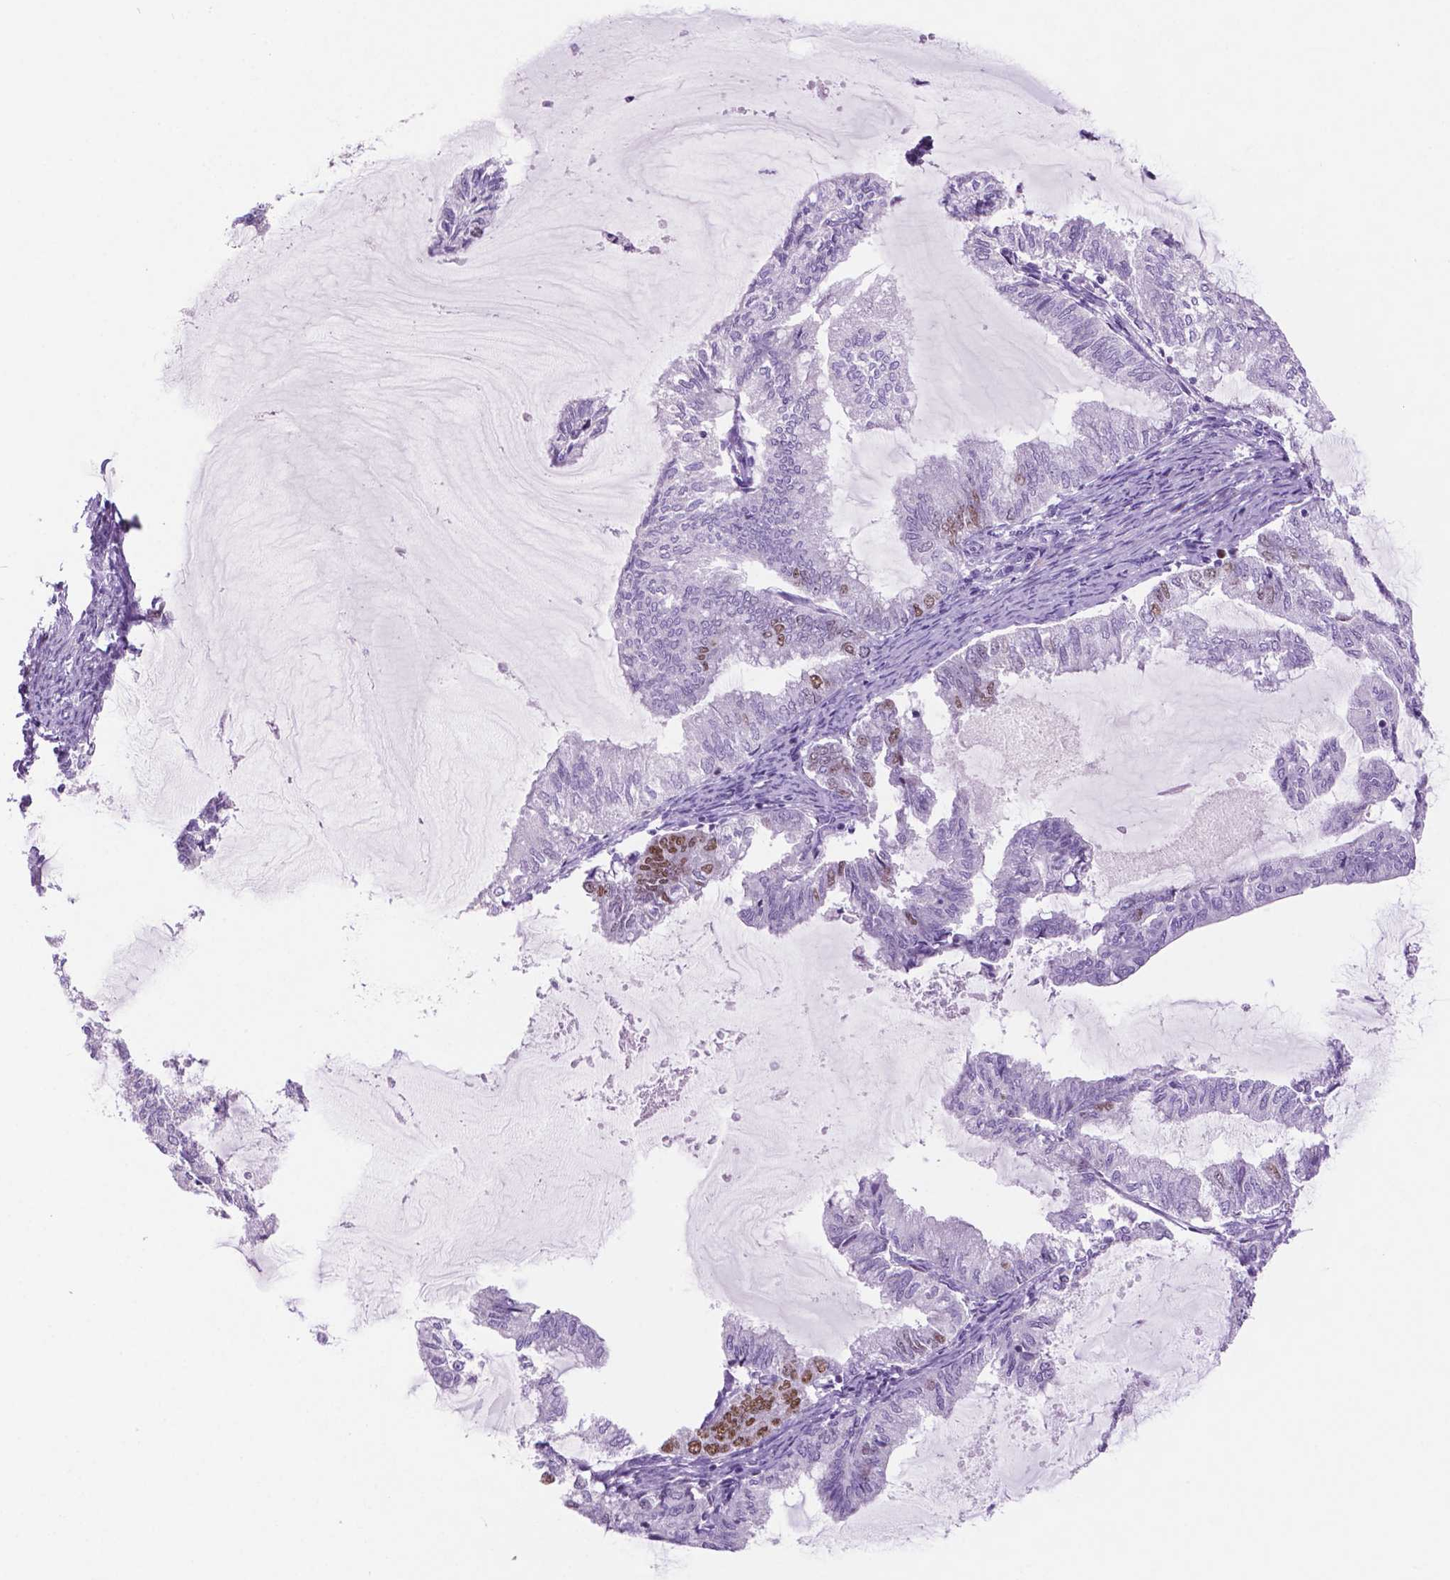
{"staining": {"intensity": "moderate", "quantity": "<25%", "location": "nuclear"}, "tissue": "endometrial cancer", "cell_type": "Tumor cells", "image_type": "cancer", "snomed": [{"axis": "morphology", "description": "Adenocarcinoma, NOS"}, {"axis": "topography", "description": "Endometrium"}], "caption": "Brown immunohistochemical staining in endometrial cancer (adenocarcinoma) demonstrates moderate nuclear expression in approximately <25% of tumor cells. (DAB = brown stain, brightfield microscopy at high magnification).", "gene": "NCAPH2", "patient": {"sex": "female", "age": 79}}